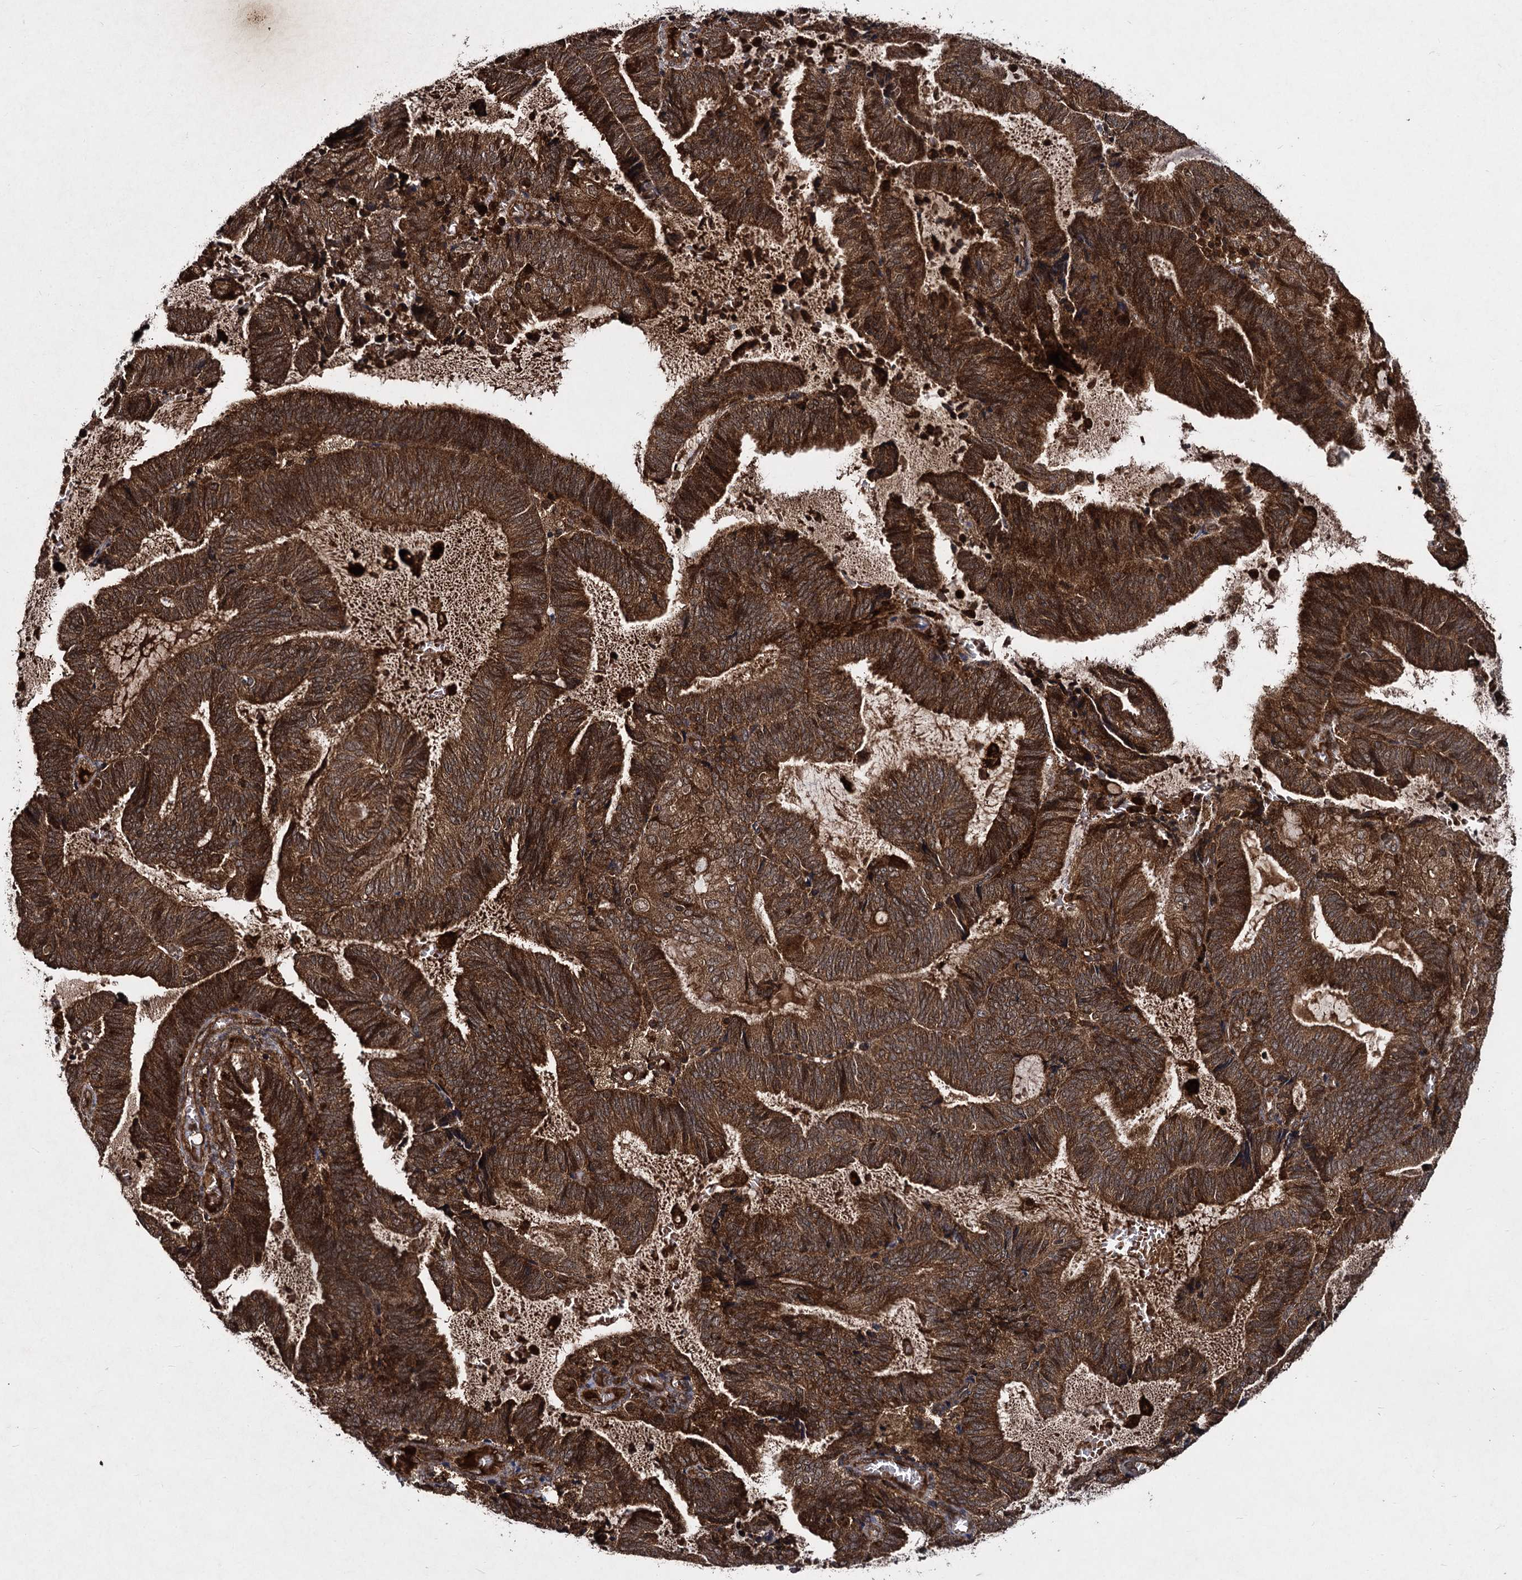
{"staining": {"intensity": "strong", "quantity": ">75%", "location": "cytoplasmic/membranous"}, "tissue": "endometrial cancer", "cell_type": "Tumor cells", "image_type": "cancer", "snomed": [{"axis": "morphology", "description": "Adenocarcinoma, NOS"}, {"axis": "topography", "description": "Endometrium"}], "caption": "Immunohistochemistry micrograph of neoplastic tissue: endometrial adenocarcinoma stained using immunohistochemistry shows high levels of strong protein expression localized specifically in the cytoplasmic/membranous of tumor cells, appearing as a cytoplasmic/membranous brown color.", "gene": "BCL2L2", "patient": {"sex": "female", "age": 81}}